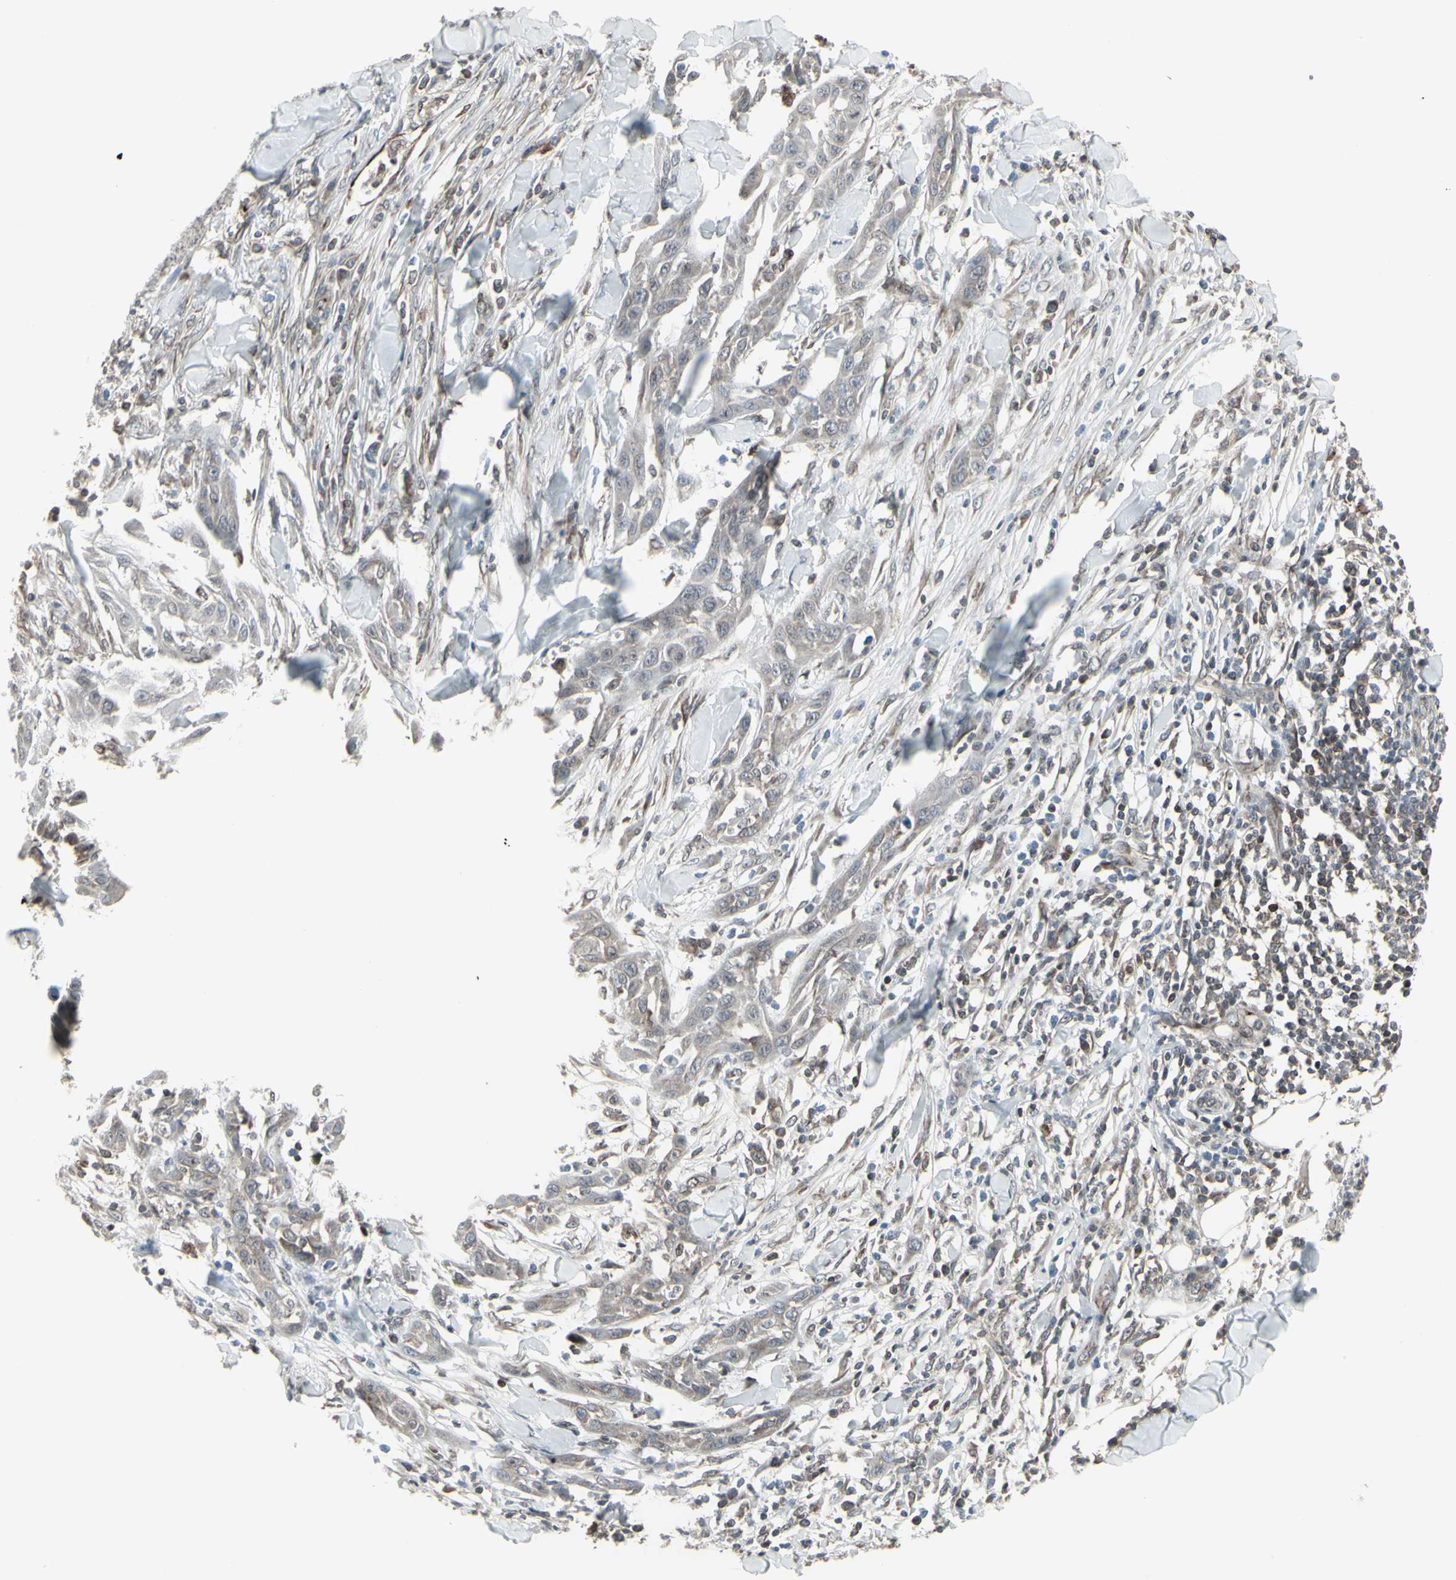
{"staining": {"intensity": "weak", "quantity": ">75%", "location": "cytoplasmic/membranous"}, "tissue": "skin cancer", "cell_type": "Tumor cells", "image_type": "cancer", "snomed": [{"axis": "morphology", "description": "Squamous cell carcinoma, NOS"}, {"axis": "topography", "description": "Skin"}], "caption": "Skin squamous cell carcinoma tissue demonstrates weak cytoplasmic/membranous expression in about >75% of tumor cells", "gene": "DTX3L", "patient": {"sex": "male", "age": 24}}